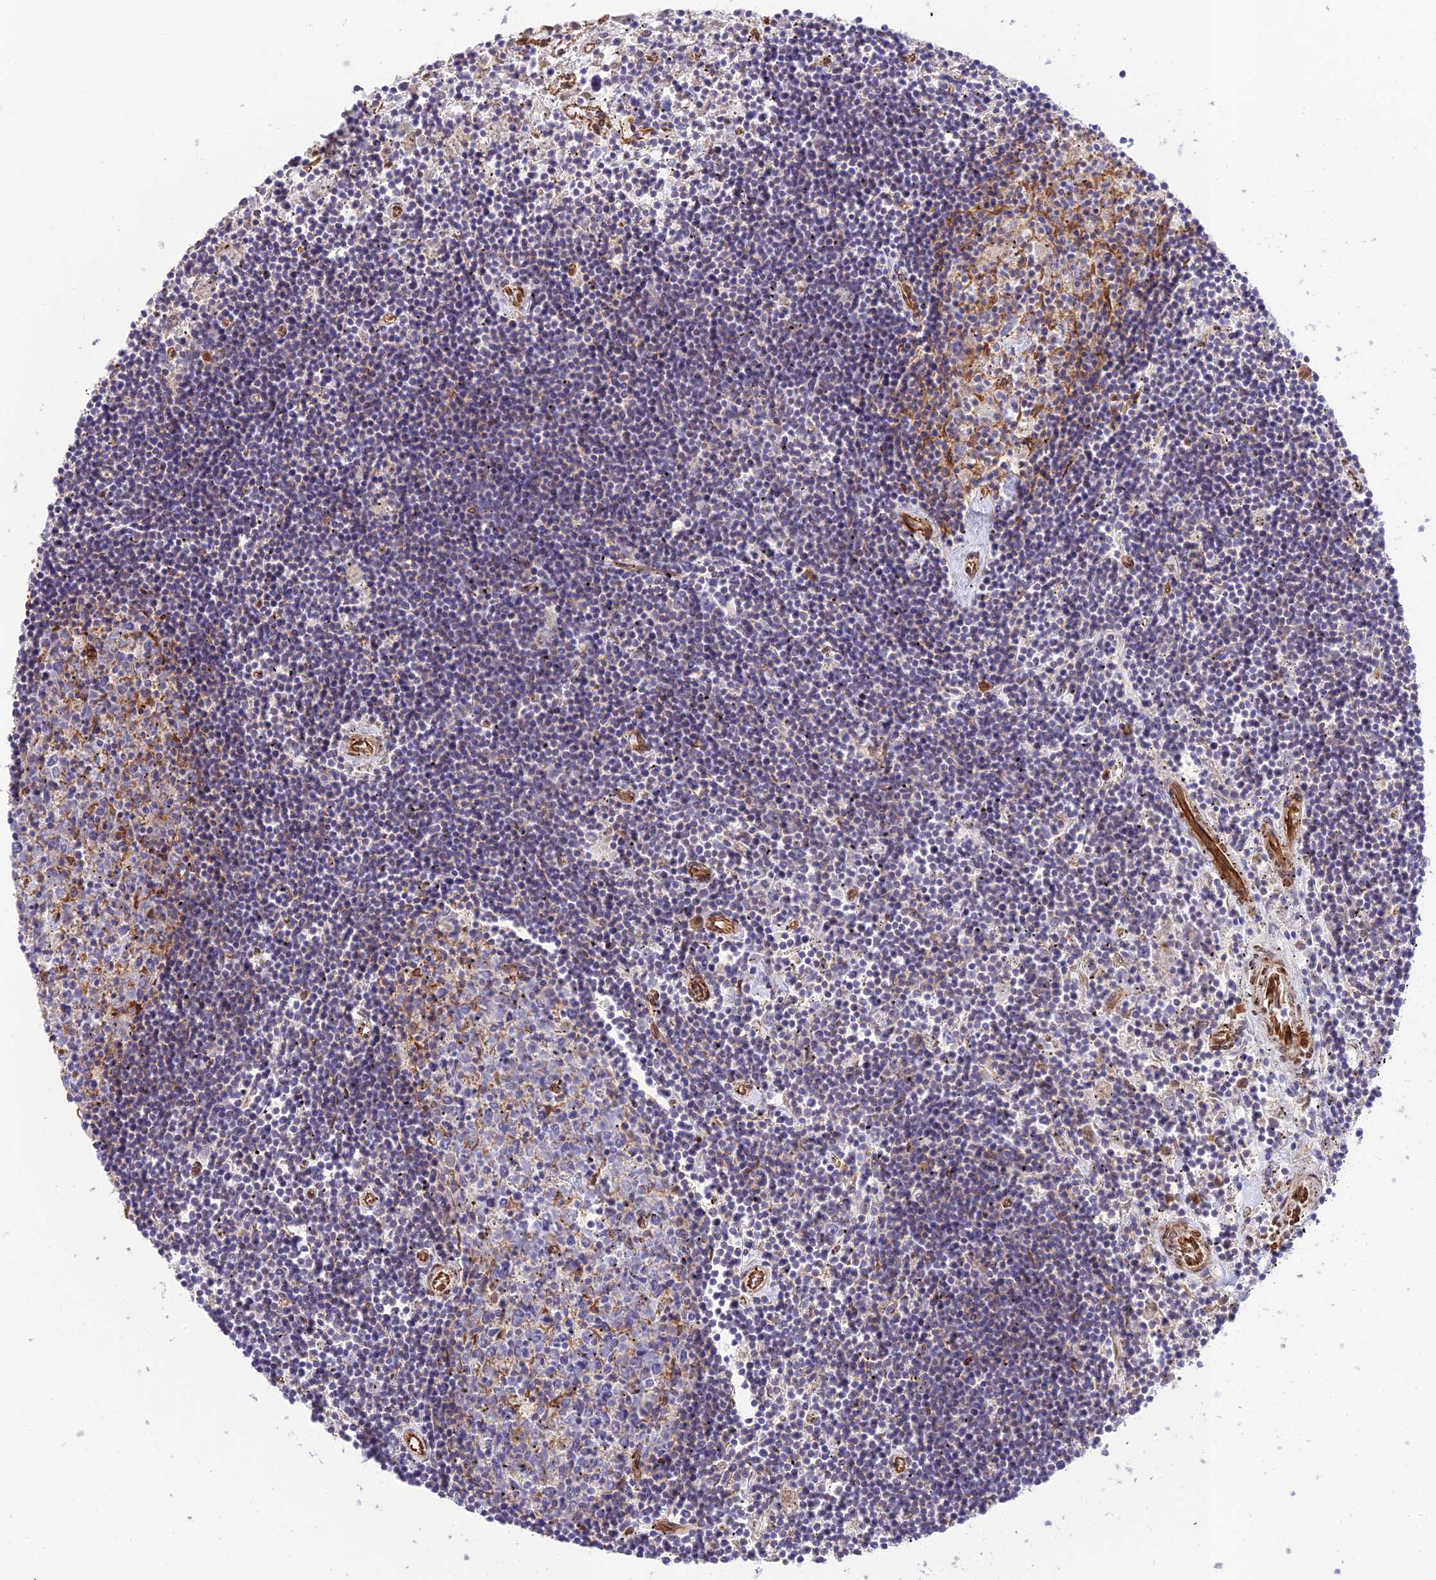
{"staining": {"intensity": "negative", "quantity": "none", "location": "none"}, "tissue": "lymphoma", "cell_type": "Tumor cells", "image_type": "cancer", "snomed": [{"axis": "morphology", "description": "Malignant lymphoma, non-Hodgkin's type, Low grade"}, {"axis": "topography", "description": "Spleen"}], "caption": "Lymphoma was stained to show a protein in brown. There is no significant positivity in tumor cells.", "gene": "EXOC3L4", "patient": {"sex": "male", "age": 76}}